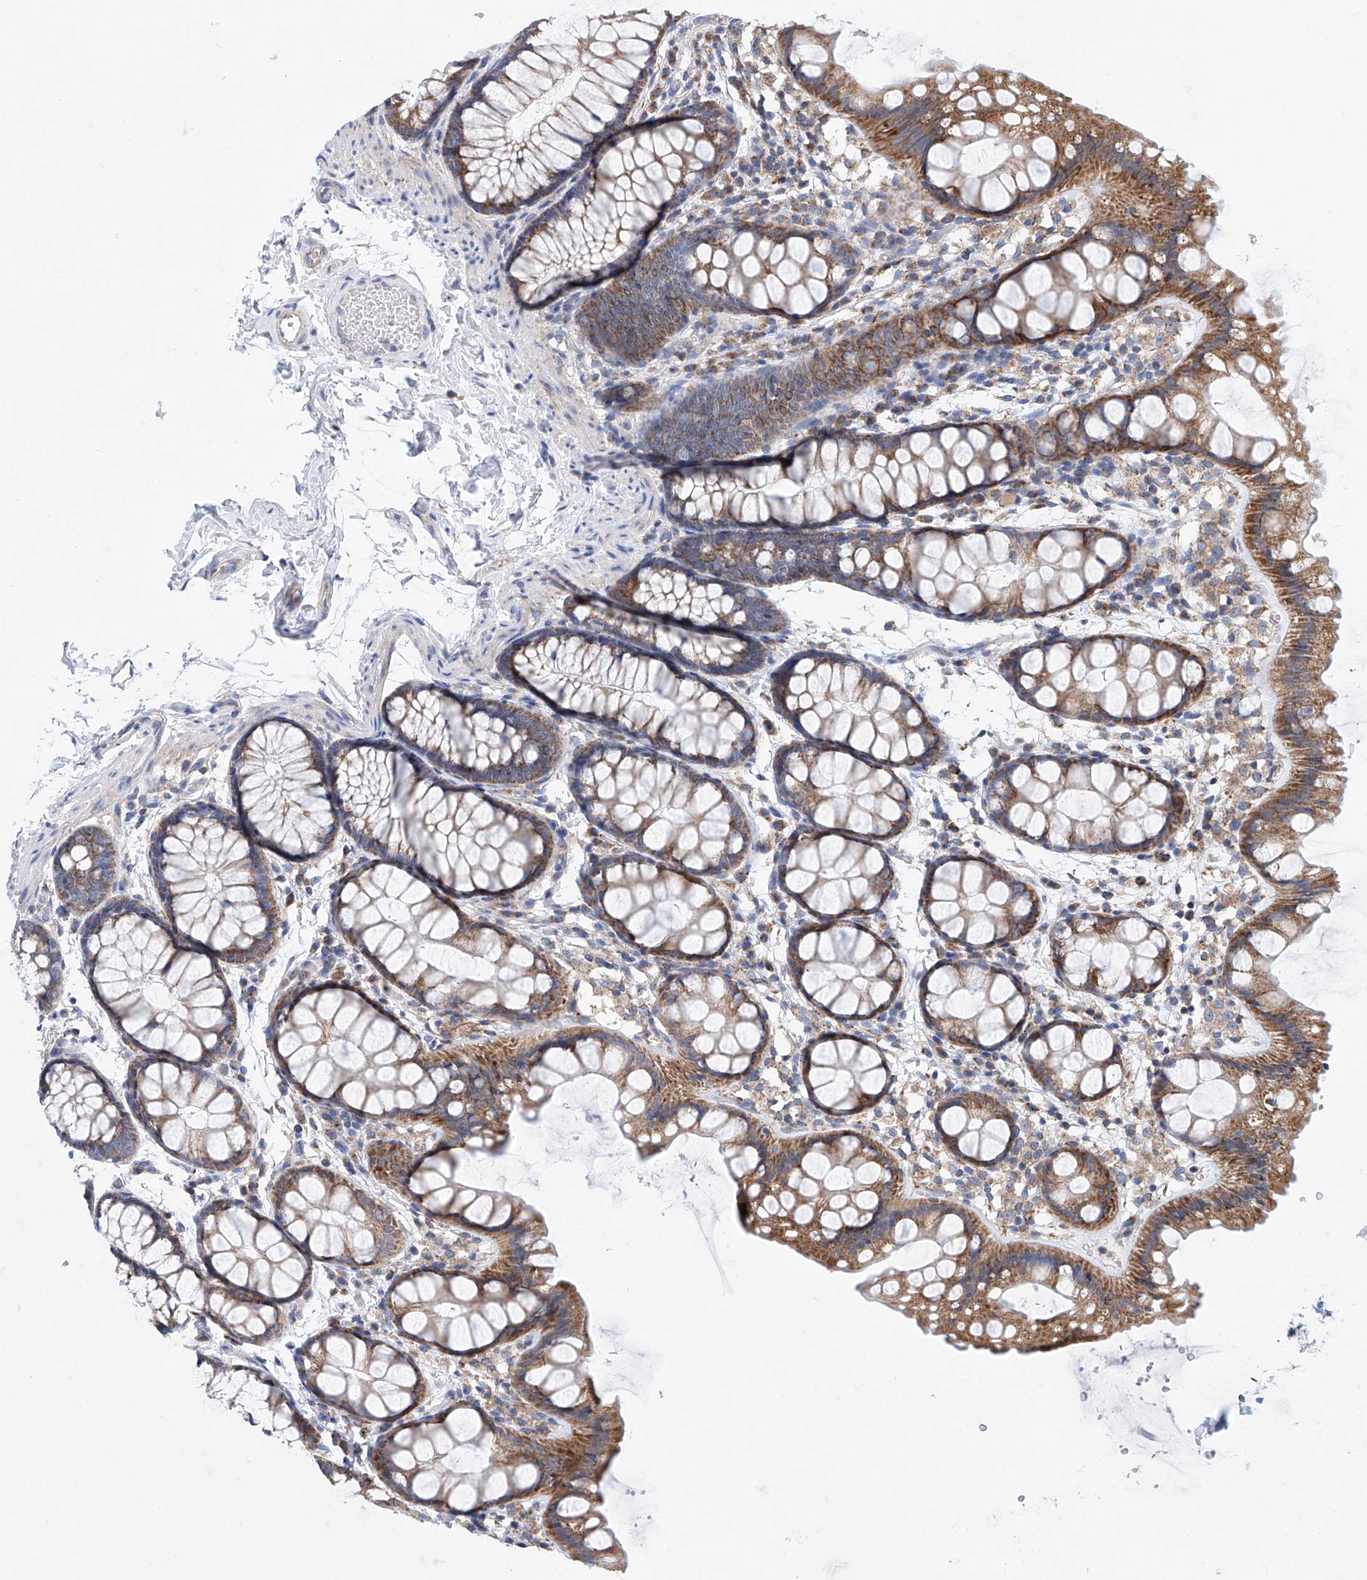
{"staining": {"intensity": "weak", "quantity": "25%-75%", "location": "cytoplasmic/membranous"}, "tissue": "colon", "cell_type": "Endothelial cells", "image_type": "normal", "snomed": [{"axis": "morphology", "description": "Normal tissue, NOS"}, {"axis": "topography", "description": "Colon"}], "caption": "Protein staining demonstrates weak cytoplasmic/membranous positivity in about 25%-75% of endothelial cells in unremarkable colon. The staining was performed using DAB to visualize the protein expression in brown, while the nuclei were stained in blue with hematoxylin (Magnification: 20x).", "gene": "MAD2L1", "patient": {"sex": "male", "age": 47}}